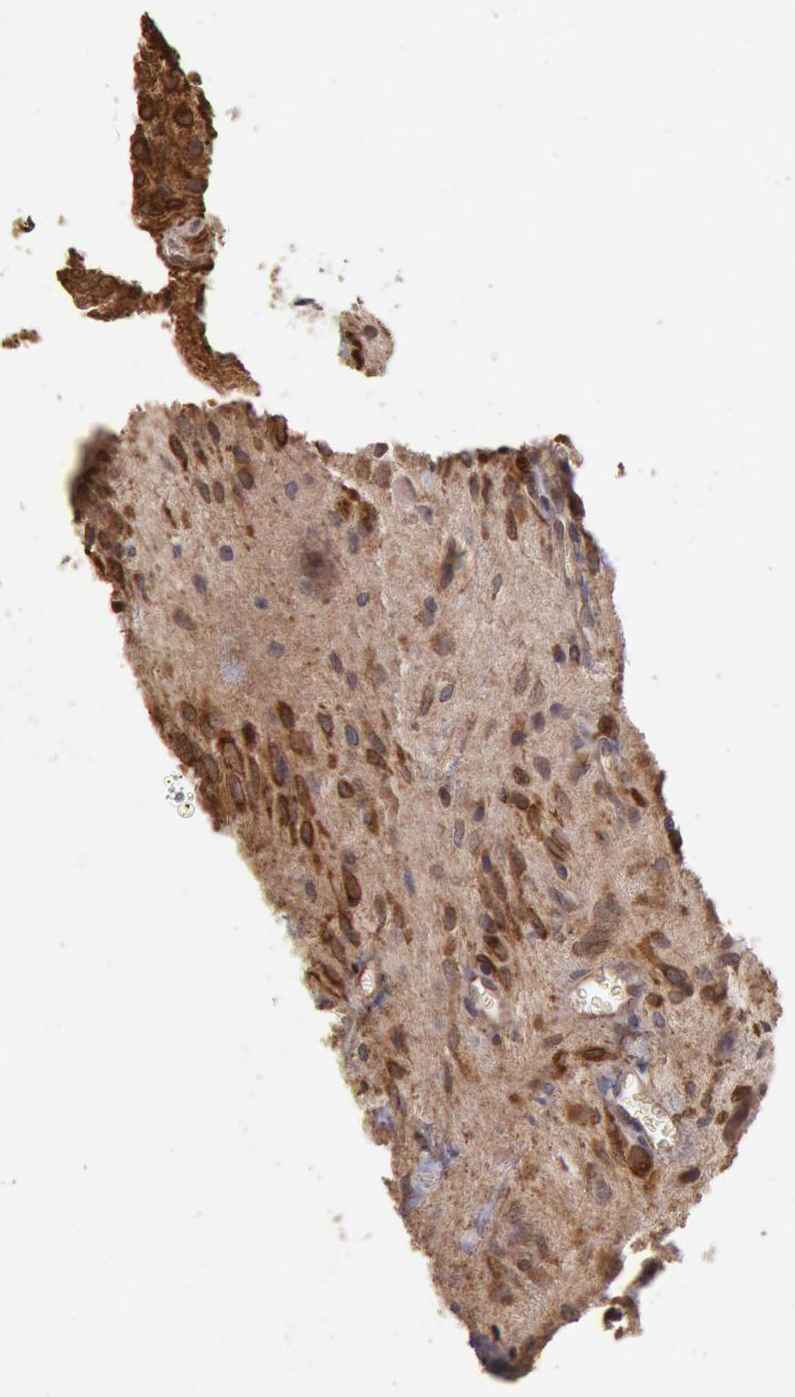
{"staining": {"intensity": "strong", "quantity": ">75%", "location": "cytoplasmic/membranous"}, "tissue": "glioma", "cell_type": "Tumor cells", "image_type": "cancer", "snomed": [{"axis": "morphology", "description": "Glioma, malignant, Low grade"}, {"axis": "topography", "description": "Brain"}], "caption": "Immunohistochemical staining of human malignant glioma (low-grade) demonstrates strong cytoplasmic/membranous protein staining in about >75% of tumor cells. The protein of interest is shown in brown color, while the nuclei are stained blue.", "gene": "COMT", "patient": {"sex": "female", "age": 15}}